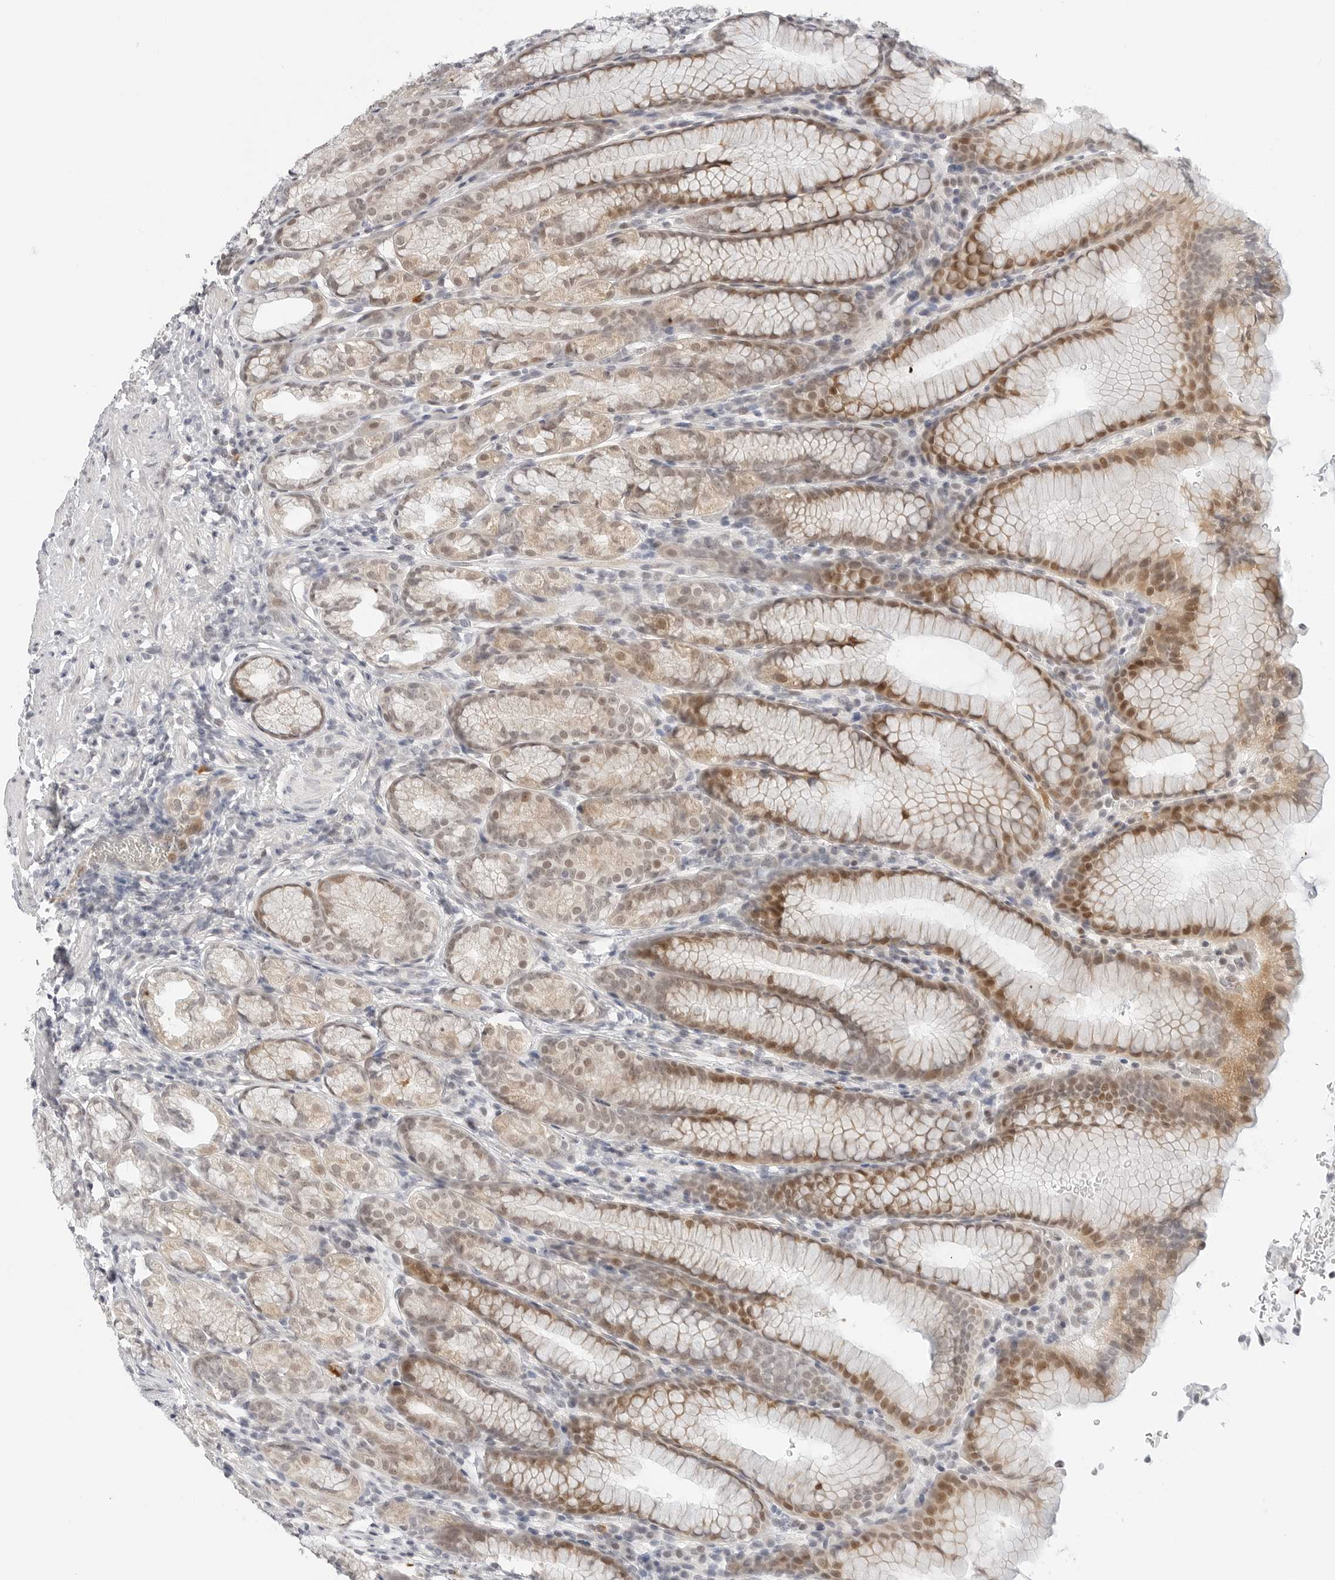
{"staining": {"intensity": "moderate", "quantity": ">75%", "location": "cytoplasmic/membranous,nuclear"}, "tissue": "stomach", "cell_type": "Glandular cells", "image_type": "normal", "snomed": [{"axis": "morphology", "description": "Normal tissue, NOS"}, {"axis": "topography", "description": "Stomach"}], "caption": "An immunohistochemistry micrograph of unremarkable tissue is shown. Protein staining in brown shows moderate cytoplasmic/membranous,nuclear positivity in stomach within glandular cells.", "gene": "TSEN2", "patient": {"sex": "male", "age": 42}}